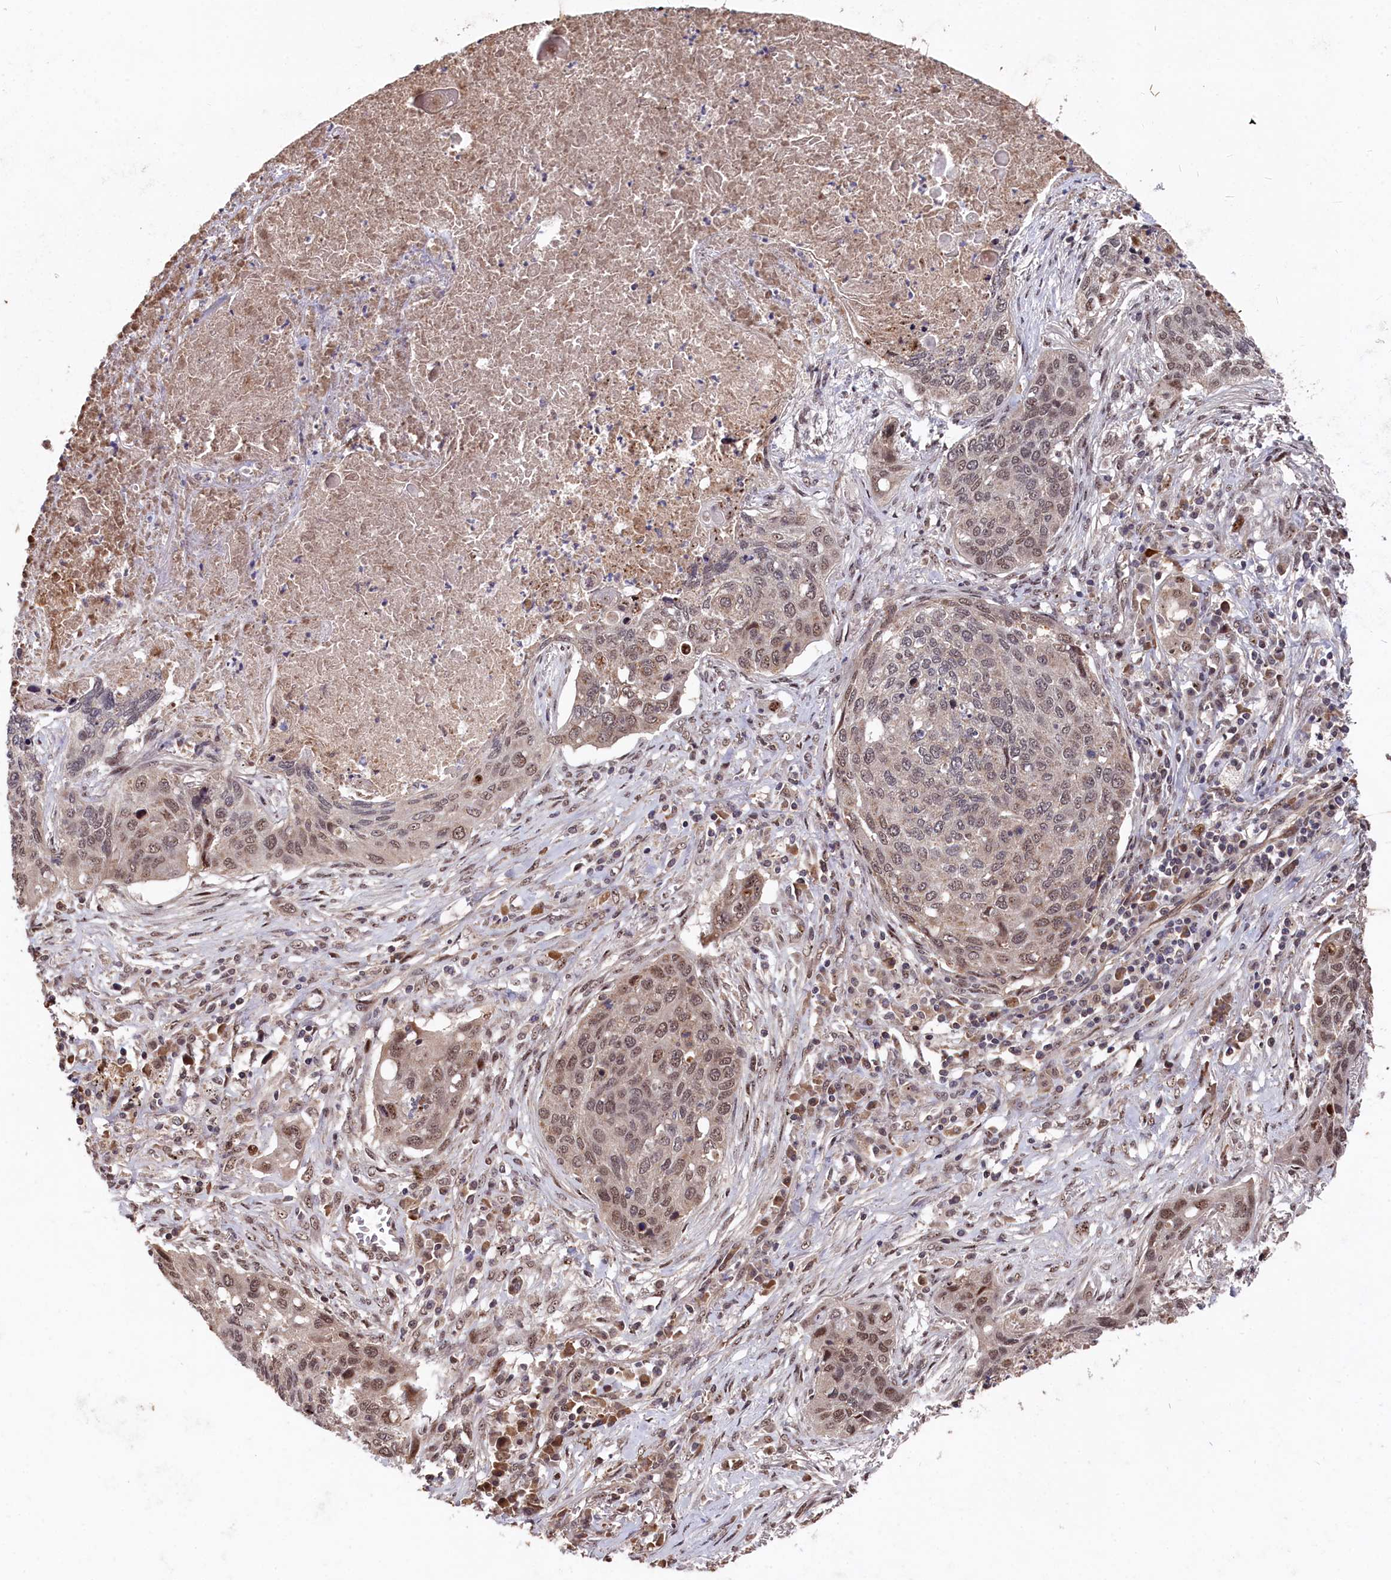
{"staining": {"intensity": "moderate", "quantity": ">75%", "location": "nuclear"}, "tissue": "lung cancer", "cell_type": "Tumor cells", "image_type": "cancer", "snomed": [{"axis": "morphology", "description": "Squamous cell carcinoma, NOS"}, {"axis": "topography", "description": "Lung"}], "caption": "Lung squamous cell carcinoma stained with immunohistochemistry (IHC) shows moderate nuclear staining in about >75% of tumor cells. (DAB (3,3'-diaminobenzidine) IHC with brightfield microscopy, high magnification).", "gene": "CLPX", "patient": {"sex": "female", "age": 63}}